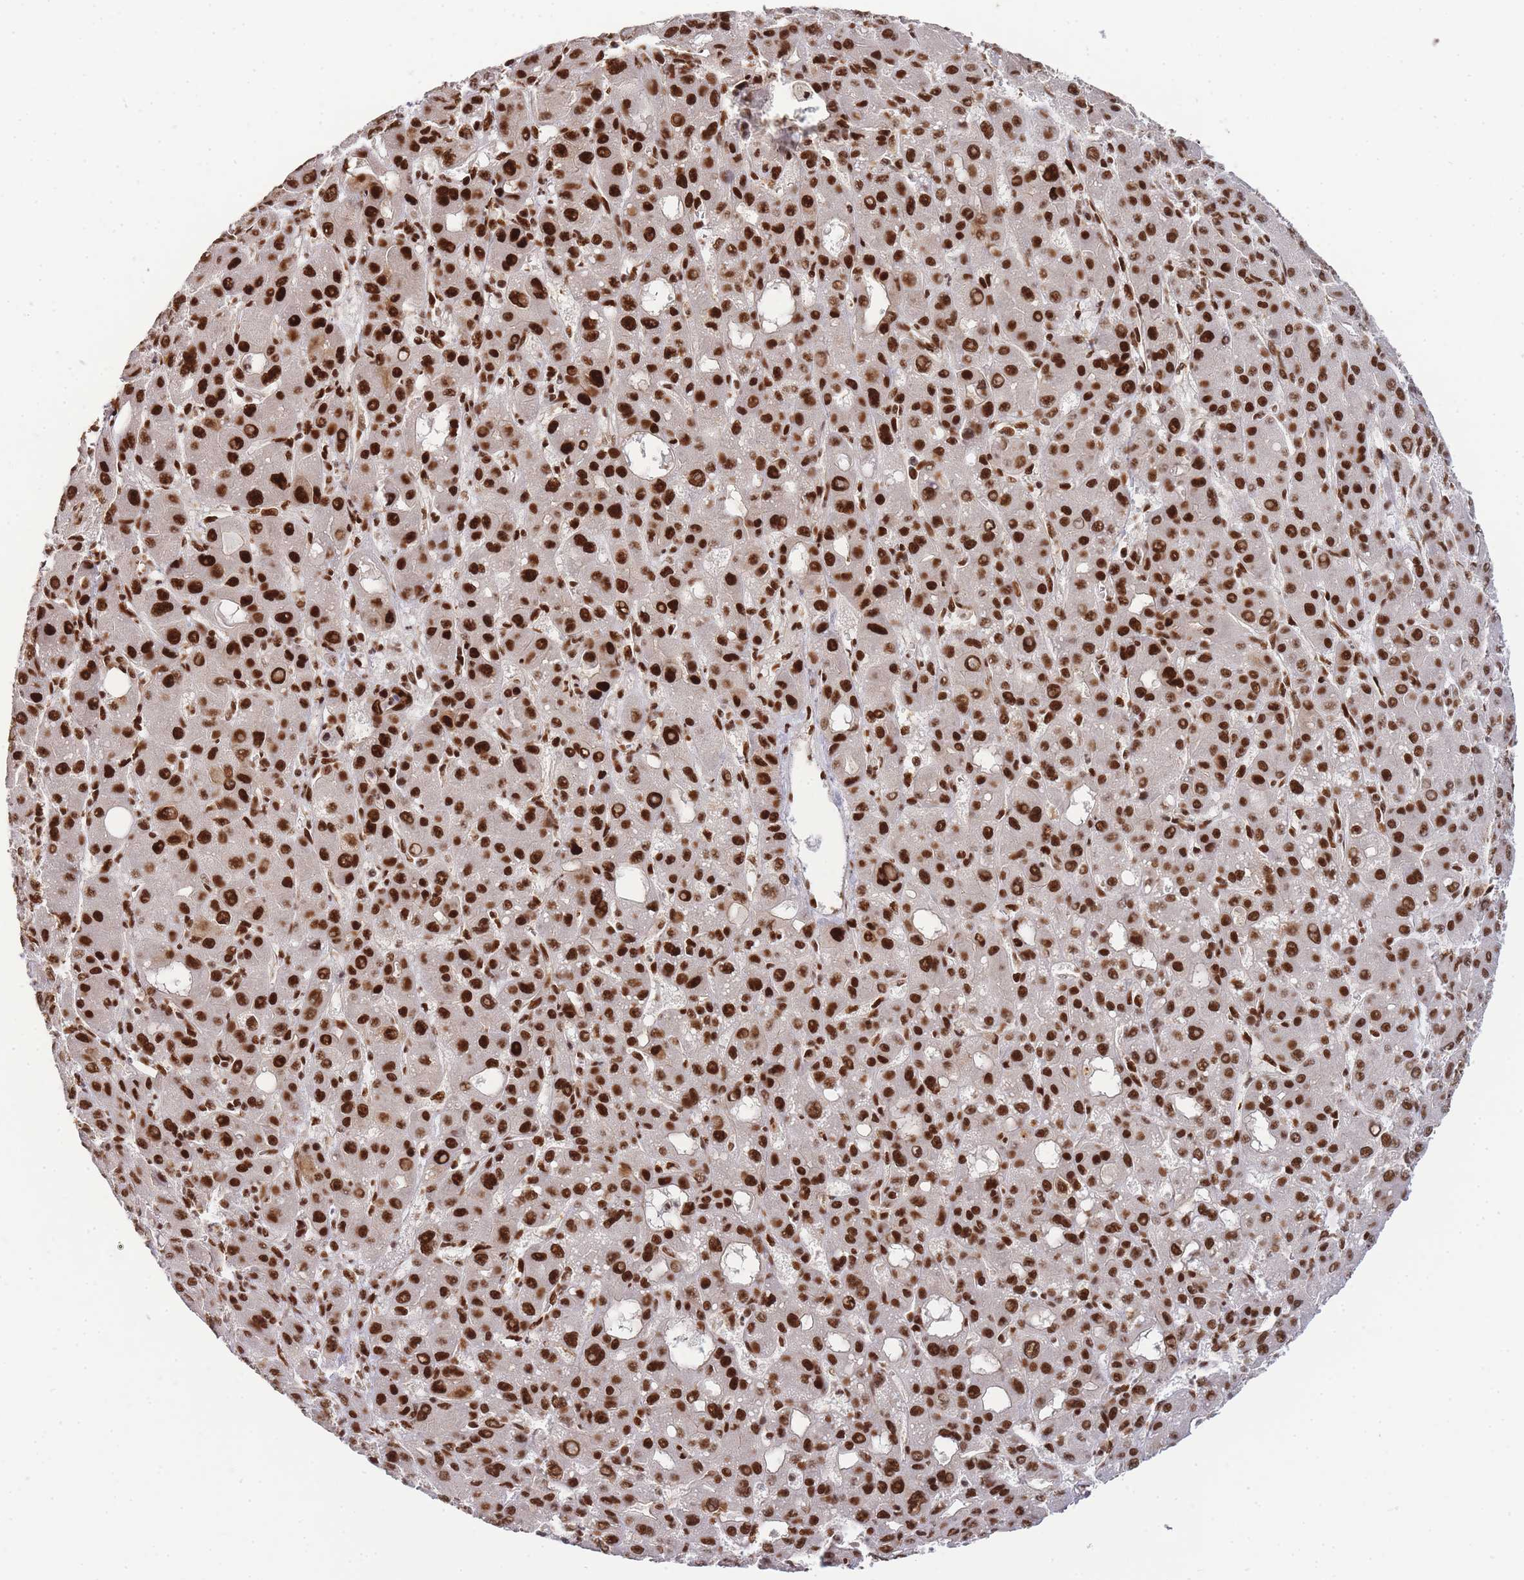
{"staining": {"intensity": "strong", "quantity": ">75%", "location": "nuclear"}, "tissue": "liver cancer", "cell_type": "Tumor cells", "image_type": "cancer", "snomed": [{"axis": "morphology", "description": "Carcinoma, Hepatocellular, NOS"}, {"axis": "topography", "description": "Liver"}], "caption": "DAB (3,3'-diaminobenzidine) immunohistochemical staining of liver cancer (hepatocellular carcinoma) reveals strong nuclear protein positivity in approximately >75% of tumor cells.", "gene": "PRKDC", "patient": {"sex": "male", "age": 55}}